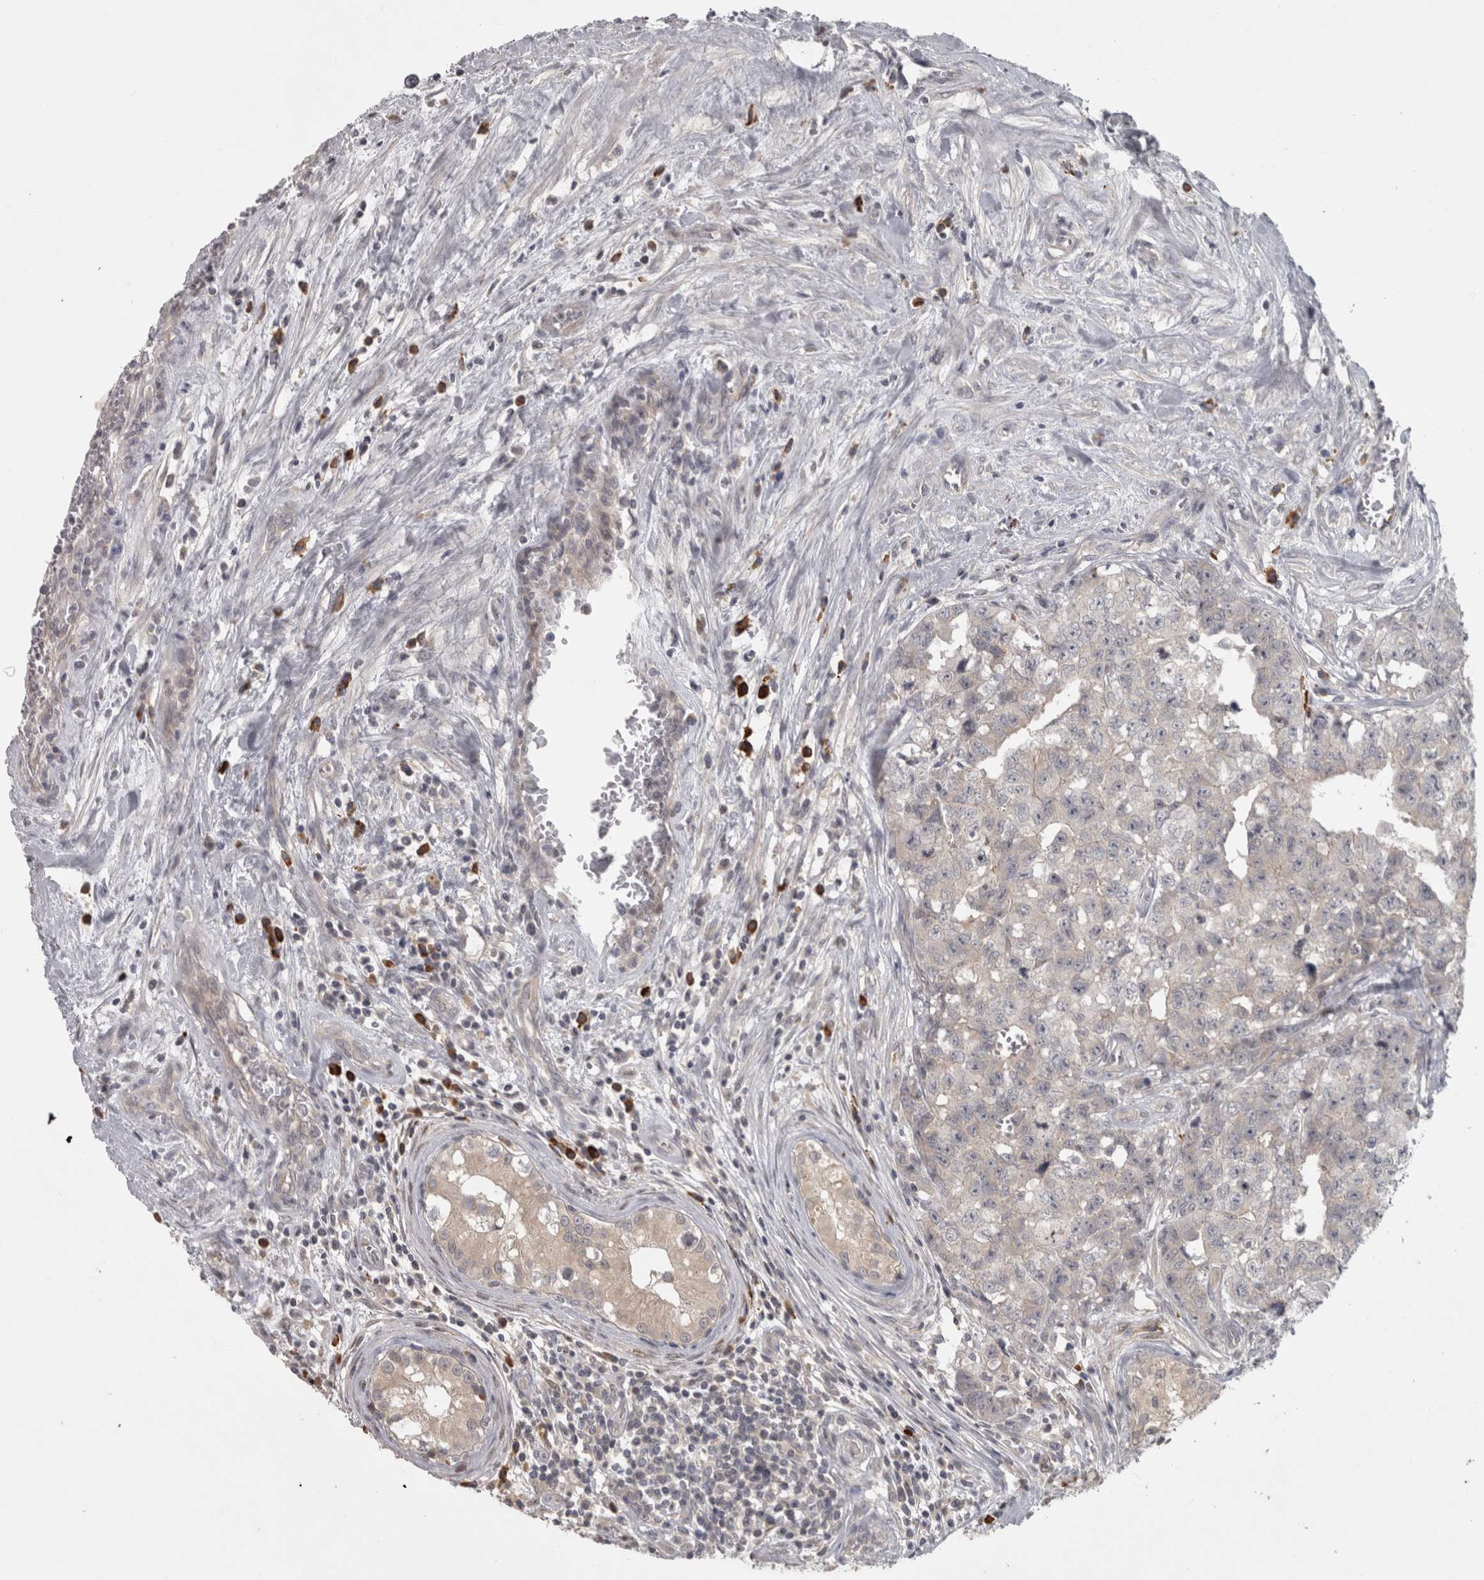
{"staining": {"intensity": "negative", "quantity": "none", "location": "none"}, "tissue": "testis cancer", "cell_type": "Tumor cells", "image_type": "cancer", "snomed": [{"axis": "morphology", "description": "Carcinoma, Embryonal, NOS"}, {"axis": "topography", "description": "Testis"}], "caption": "Image shows no protein positivity in tumor cells of testis cancer tissue.", "gene": "SLCO5A1", "patient": {"sex": "male", "age": 28}}